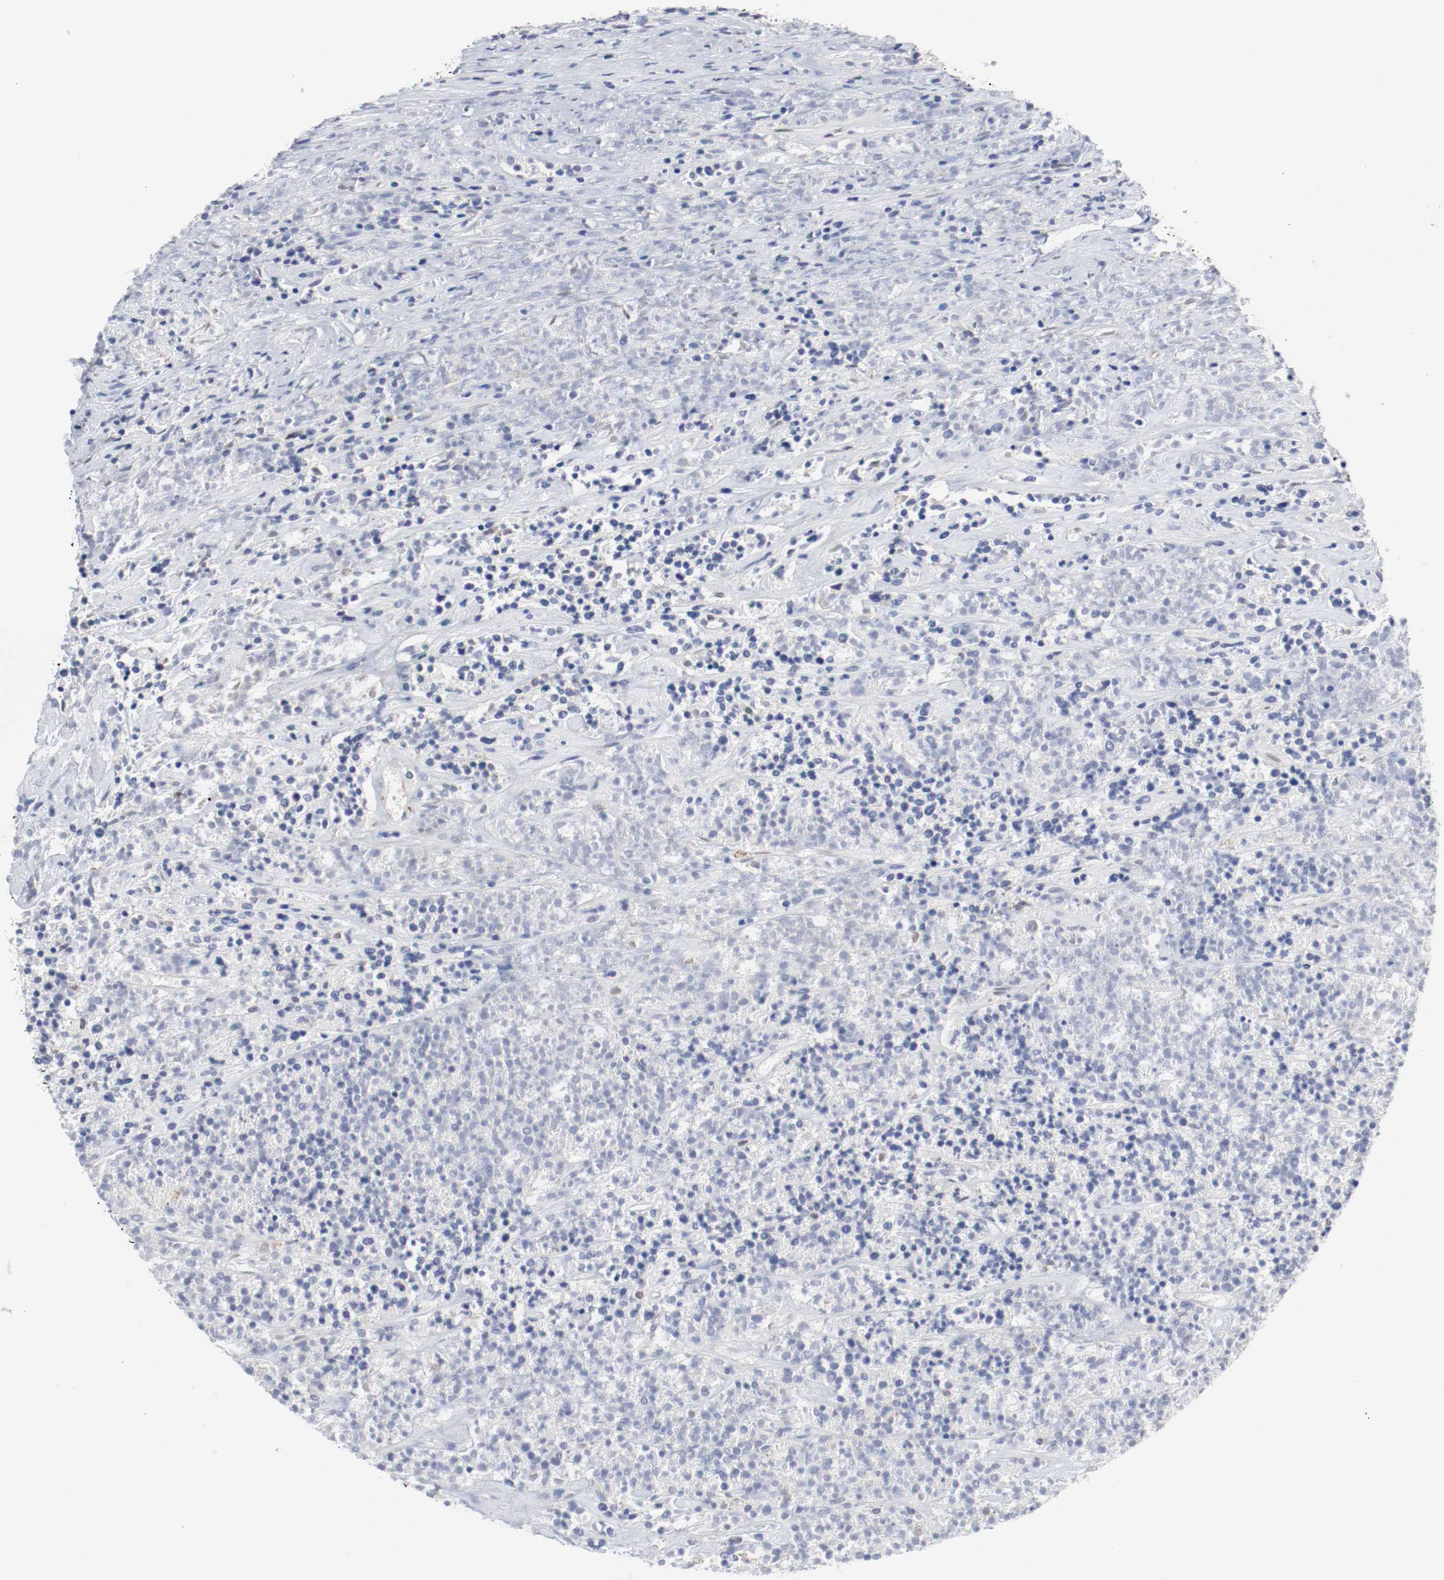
{"staining": {"intensity": "negative", "quantity": "none", "location": "none"}, "tissue": "lymphoma", "cell_type": "Tumor cells", "image_type": "cancer", "snomed": [{"axis": "morphology", "description": "Malignant lymphoma, non-Hodgkin's type, High grade"}, {"axis": "topography", "description": "Lymph node"}], "caption": "Image shows no protein staining in tumor cells of lymphoma tissue. The staining was performed using DAB to visualize the protein expression in brown, while the nuclei were stained in blue with hematoxylin (Magnification: 20x).", "gene": "KIT", "patient": {"sex": "female", "age": 73}}